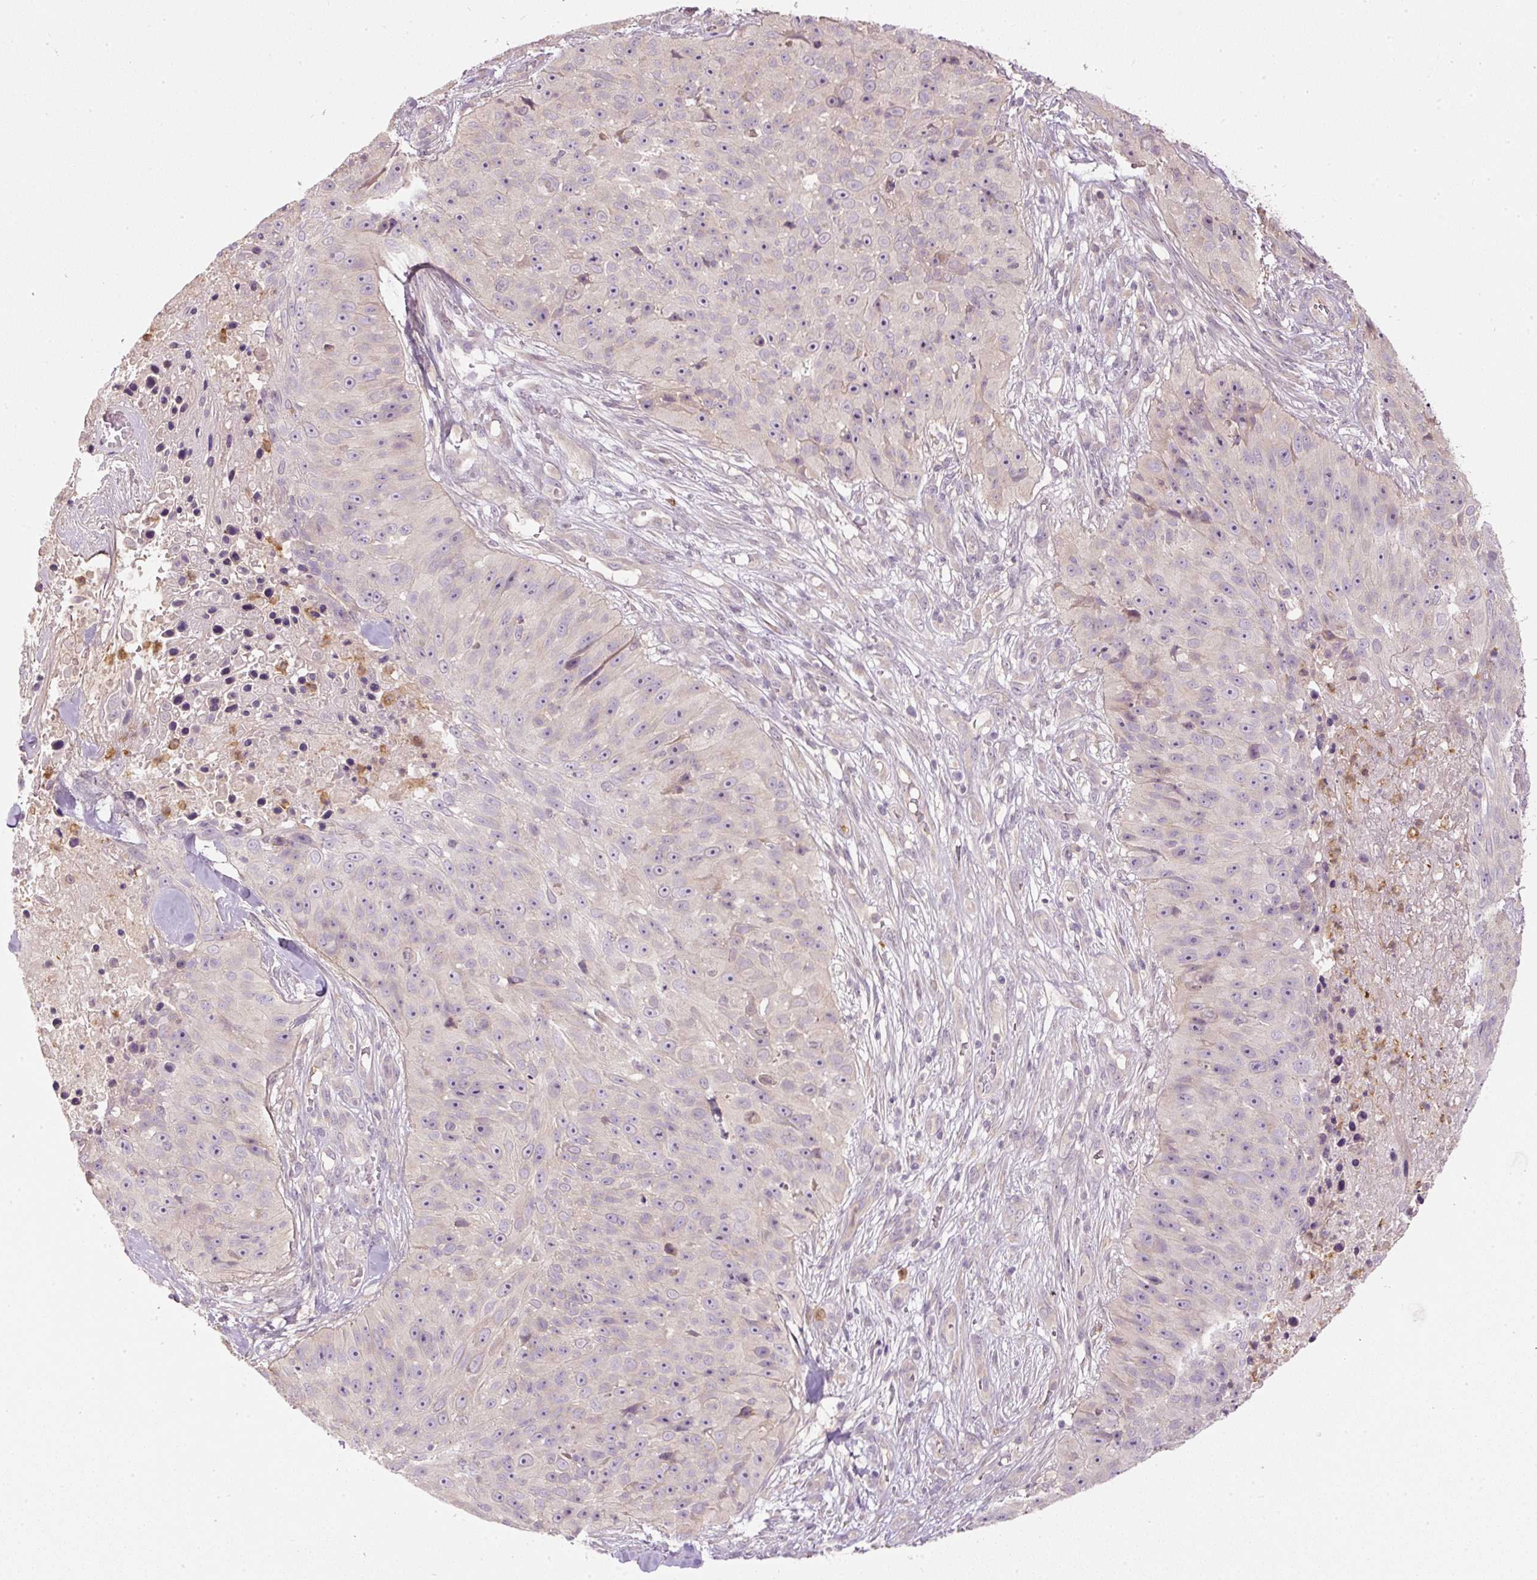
{"staining": {"intensity": "negative", "quantity": "none", "location": "none"}, "tissue": "skin cancer", "cell_type": "Tumor cells", "image_type": "cancer", "snomed": [{"axis": "morphology", "description": "Squamous cell carcinoma, NOS"}, {"axis": "topography", "description": "Skin"}], "caption": "A micrograph of skin cancer (squamous cell carcinoma) stained for a protein shows no brown staining in tumor cells. (DAB (3,3'-diaminobenzidine) IHC visualized using brightfield microscopy, high magnification).", "gene": "CTTNBP2", "patient": {"sex": "female", "age": 87}}